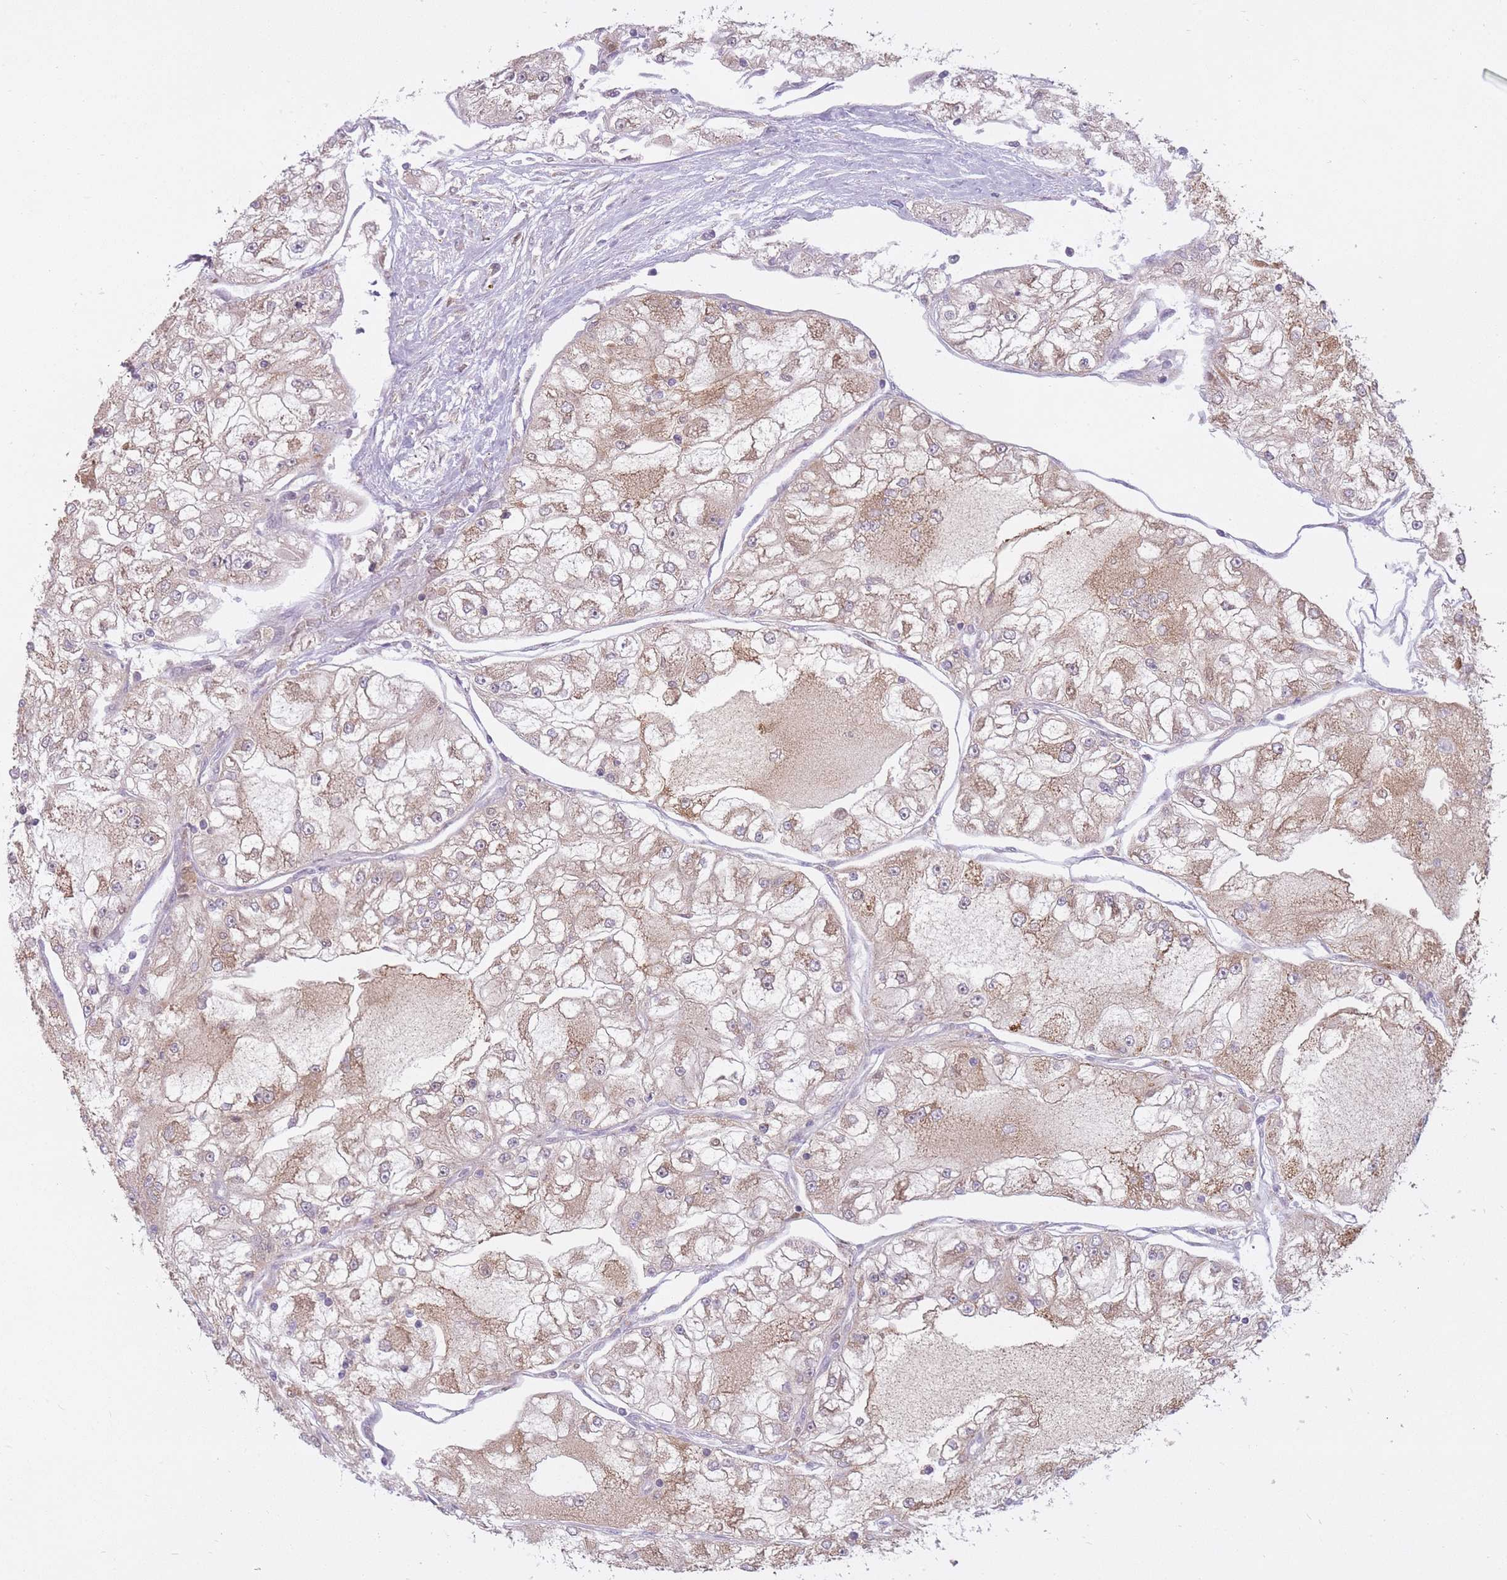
{"staining": {"intensity": "weak", "quantity": ">75%", "location": "cytoplasmic/membranous"}, "tissue": "renal cancer", "cell_type": "Tumor cells", "image_type": "cancer", "snomed": [{"axis": "morphology", "description": "Adenocarcinoma, NOS"}, {"axis": "topography", "description": "Kidney"}], "caption": "A brown stain labels weak cytoplasmic/membranous expression of a protein in human renal cancer (adenocarcinoma) tumor cells. The protein of interest is stained brown, and the nuclei are stained in blue (DAB IHC with brightfield microscopy, high magnification).", "gene": "LGALS9", "patient": {"sex": "female", "age": 72}}